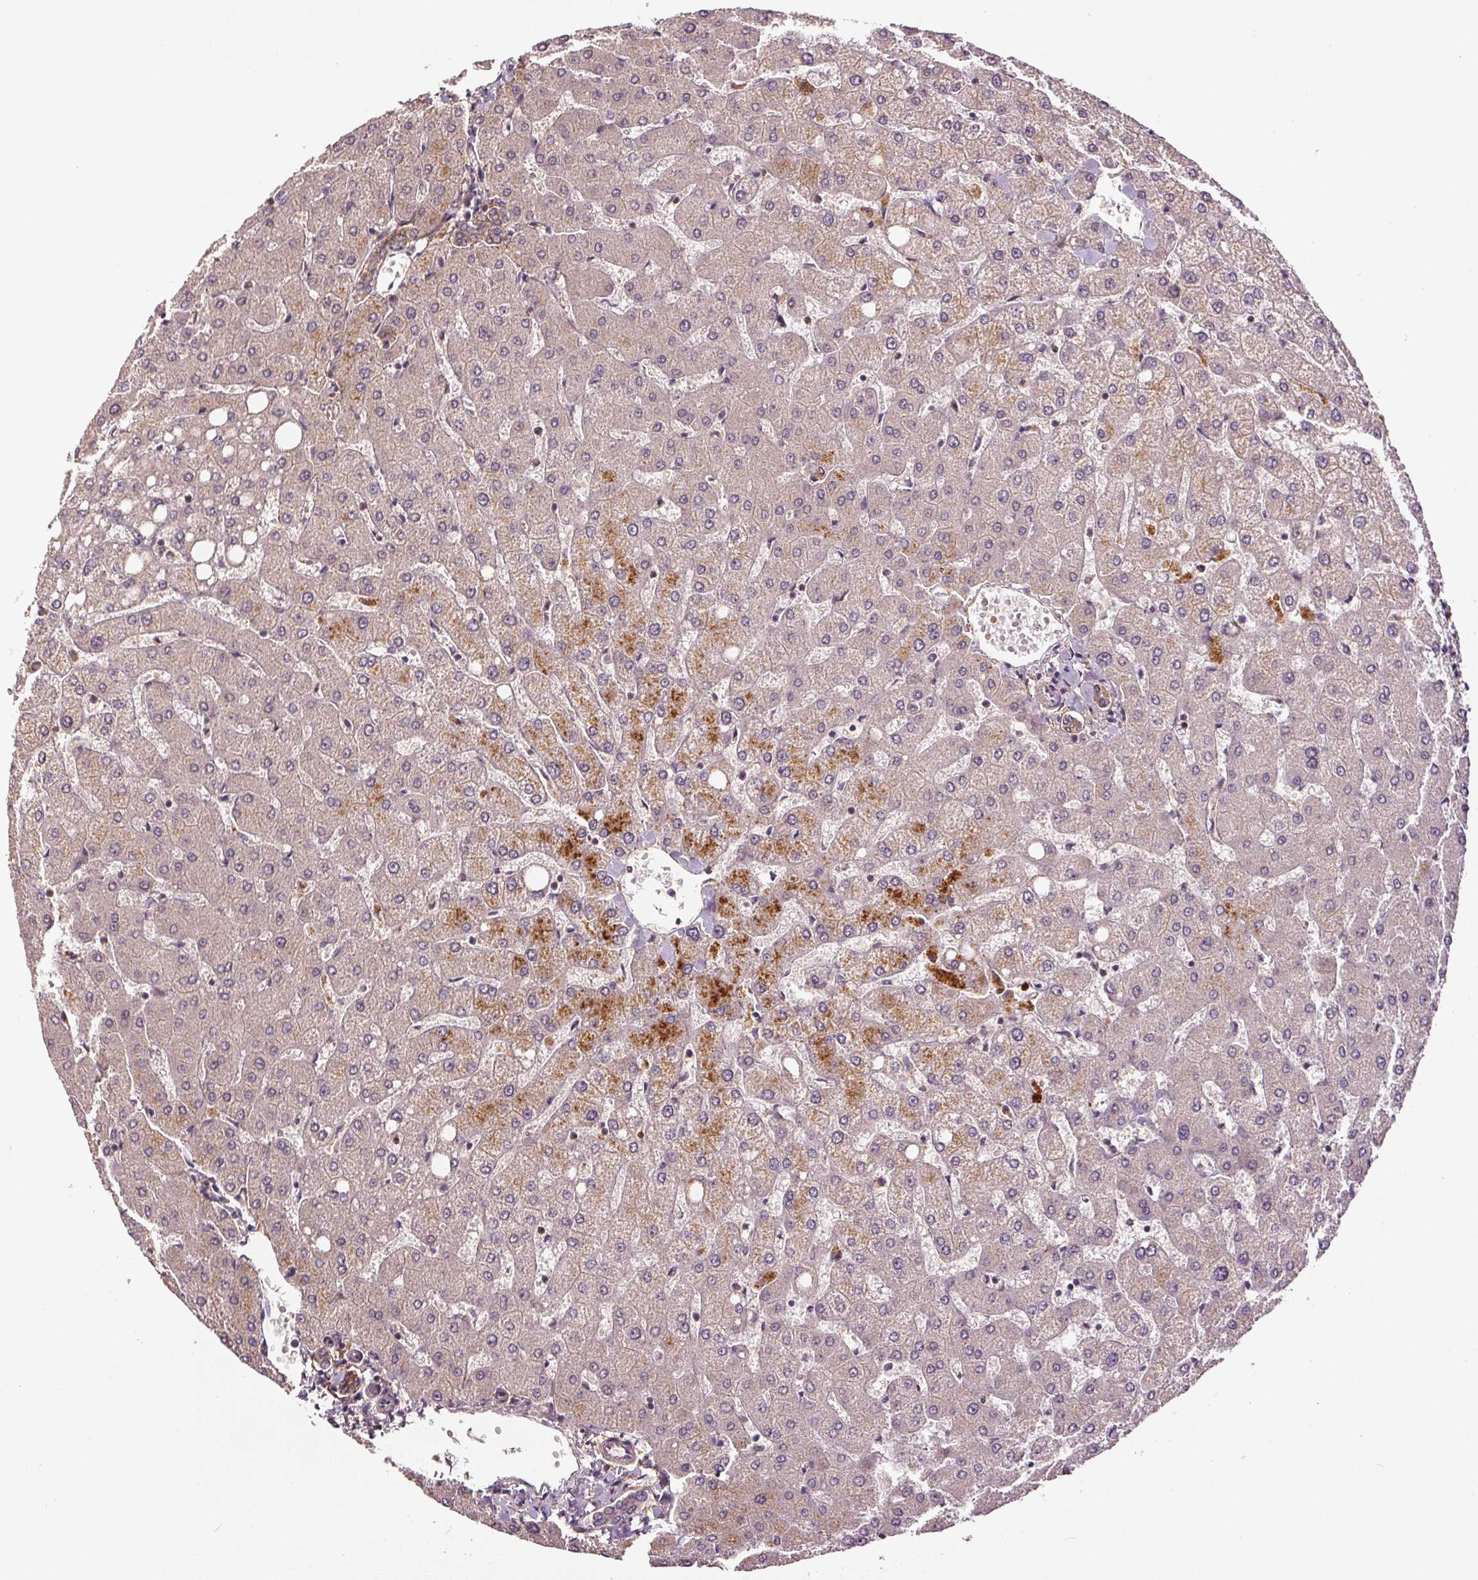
{"staining": {"intensity": "negative", "quantity": "none", "location": "none"}, "tissue": "liver", "cell_type": "Cholangiocytes", "image_type": "normal", "snomed": [{"axis": "morphology", "description": "Normal tissue, NOS"}, {"axis": "topography", "description": "Liver"}], "caption": "IHC photomicrograph of benign human liver stained for a protein (brown), which displays no staining in cholangiocytes.", "gene": "EPHB3", "patient": {"sex": "female", "age": 54}}